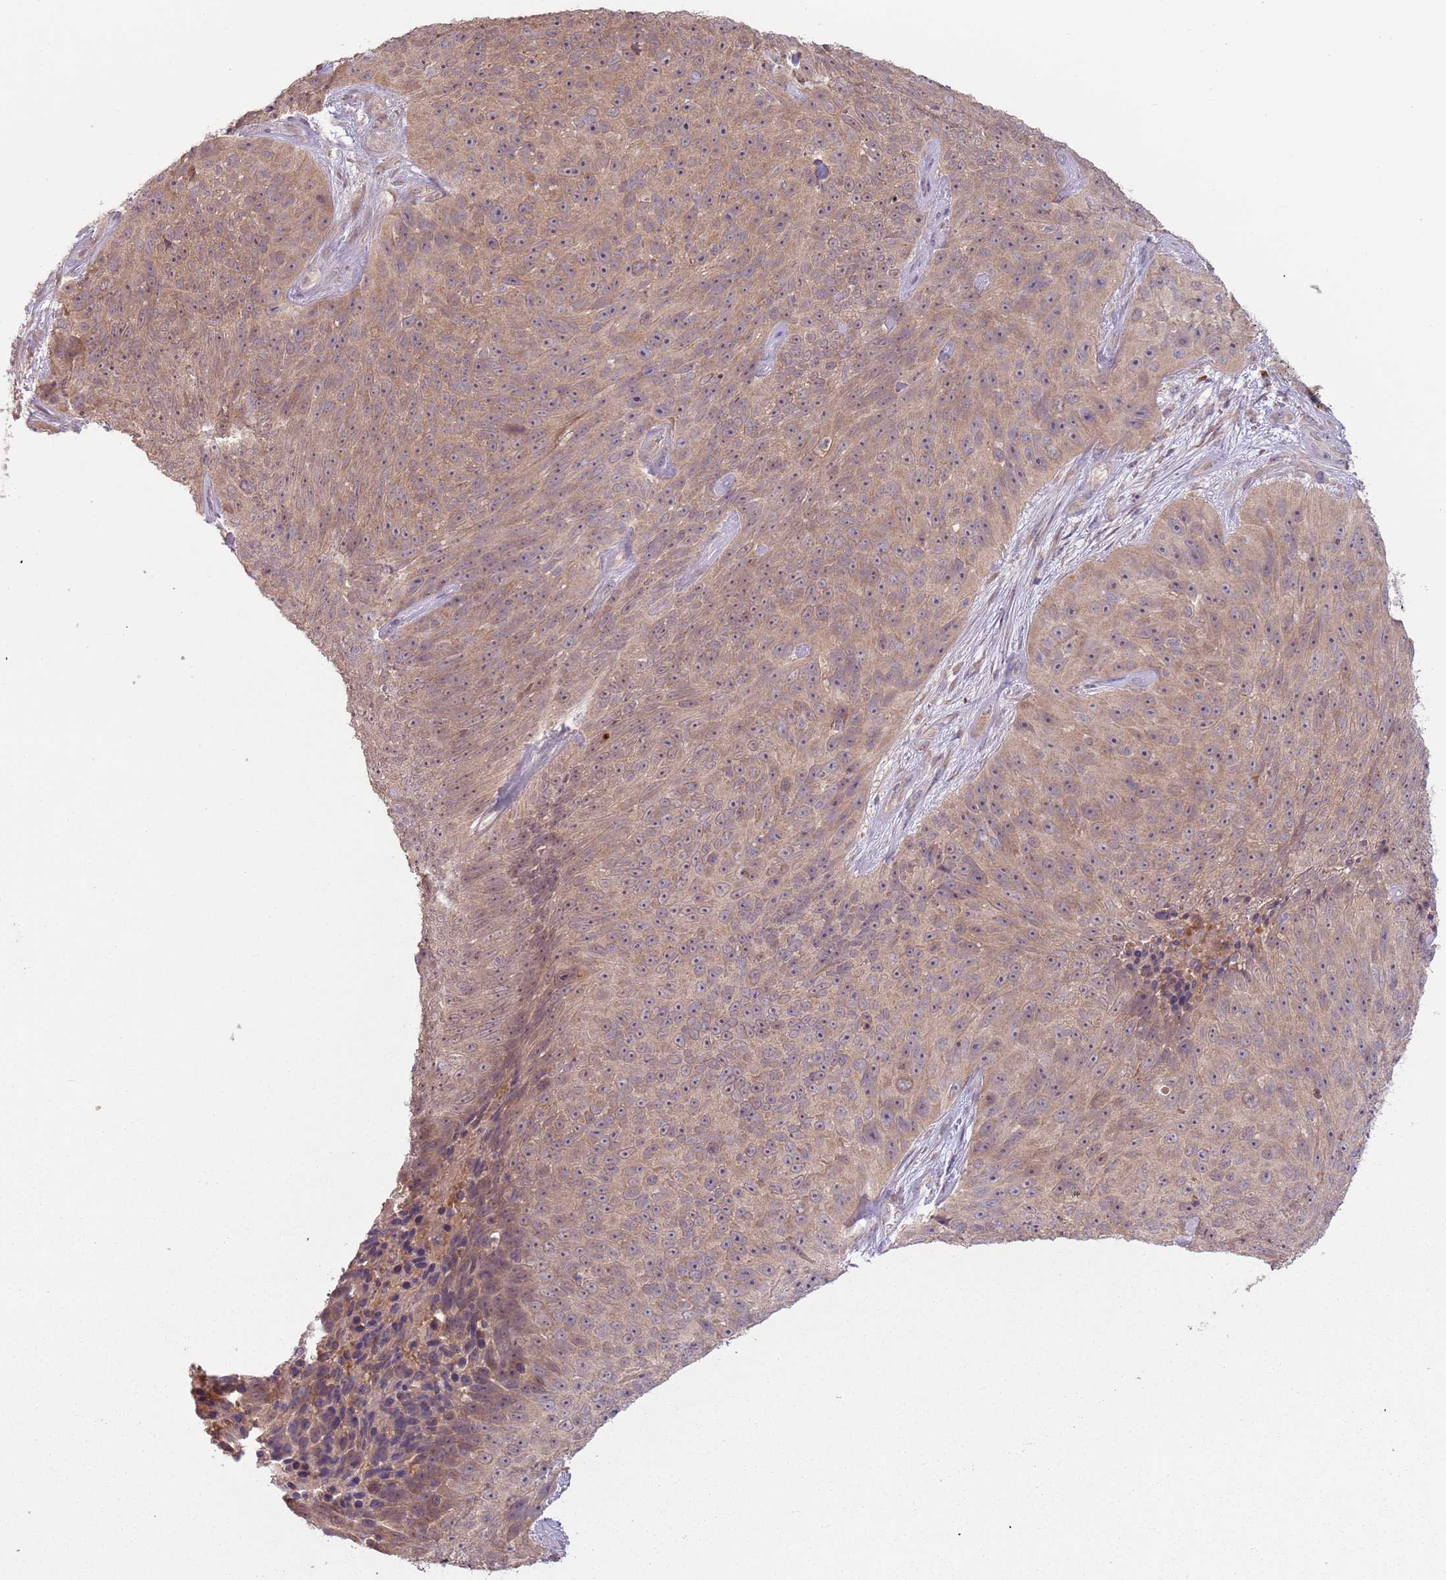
{"staining": {"intensity": "moderate", "quantity": ">75%", "location": "cytoplasmic/membranous,nuclear"}, "tissue": "skin cancer", "cell_type": "Tumor cells", "image_type": "cancer", "snomed": [{"axis": "morphology", "description": "Squamous cell carcinoma, NOS"}, {"axis": "topography", "description": "Skin"}], "caption": "Protein staining of skin cancer (squamous cell carcinoma) tissue displays moderate cytoplasmic/membranous and nuclear staining in about >75% of tumor cells.", "gene": "FECH", "patient": {"sex": "female", "age": 87}}